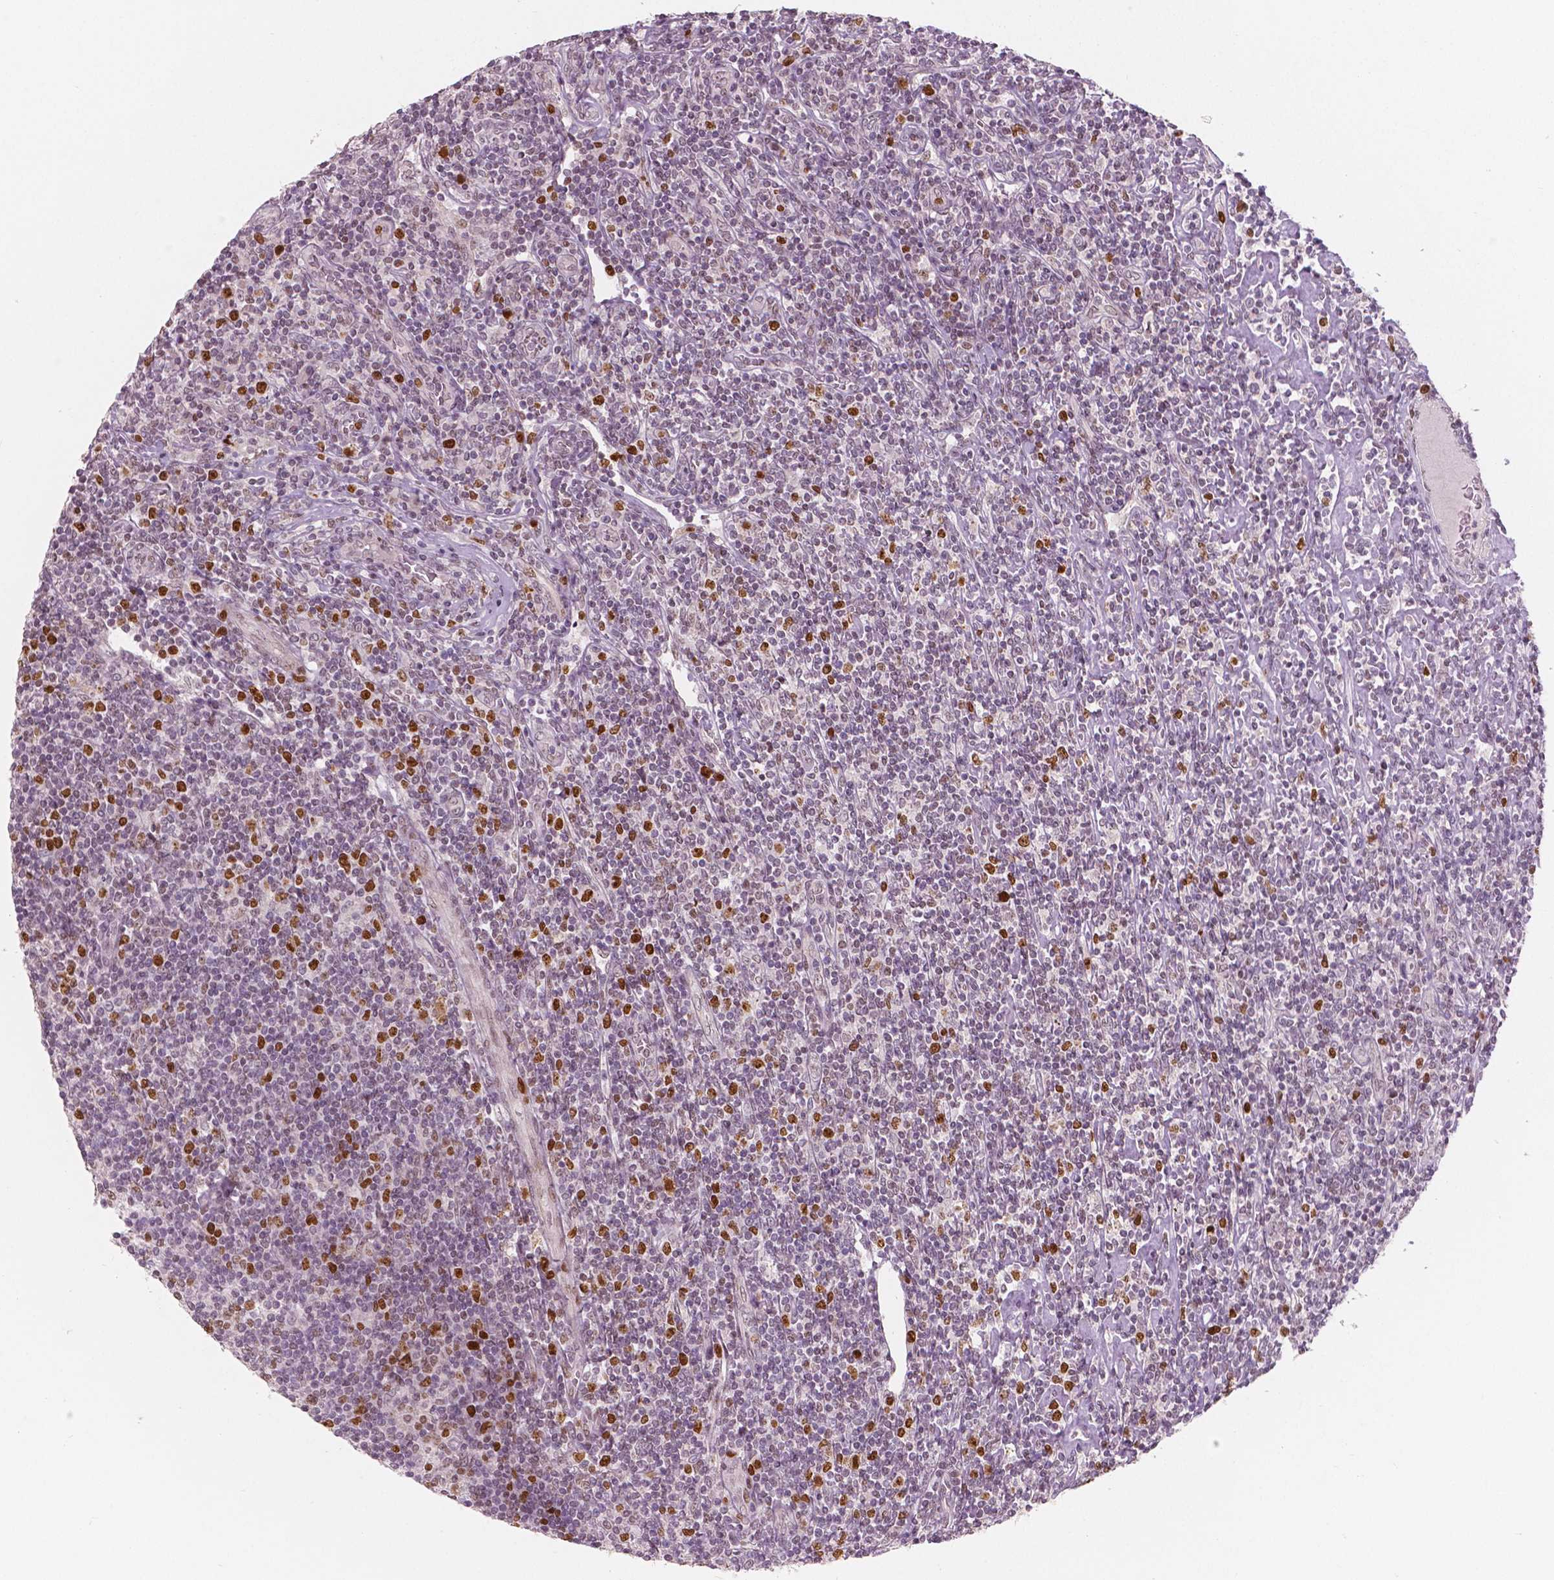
{"staining": {"intensity": "strong", "quantity": "25%-75%", "location": "nuclear"}, "tissue": "lymphoma", "cell_type": "Tumor cells", "image_type": "cancer", "snomed": [{"axis": "morphology", "description": "Hodgkin's disease, NOS"}, {"axis": "topography", "description": "Lymph node"}], "caption": "Protein analysis of lymphoma tissue shows strong nuclear expression in about 25%-75% of tumor cells.", "gene": "NSD2", "patient": {"sex": "male", "age": 40}}